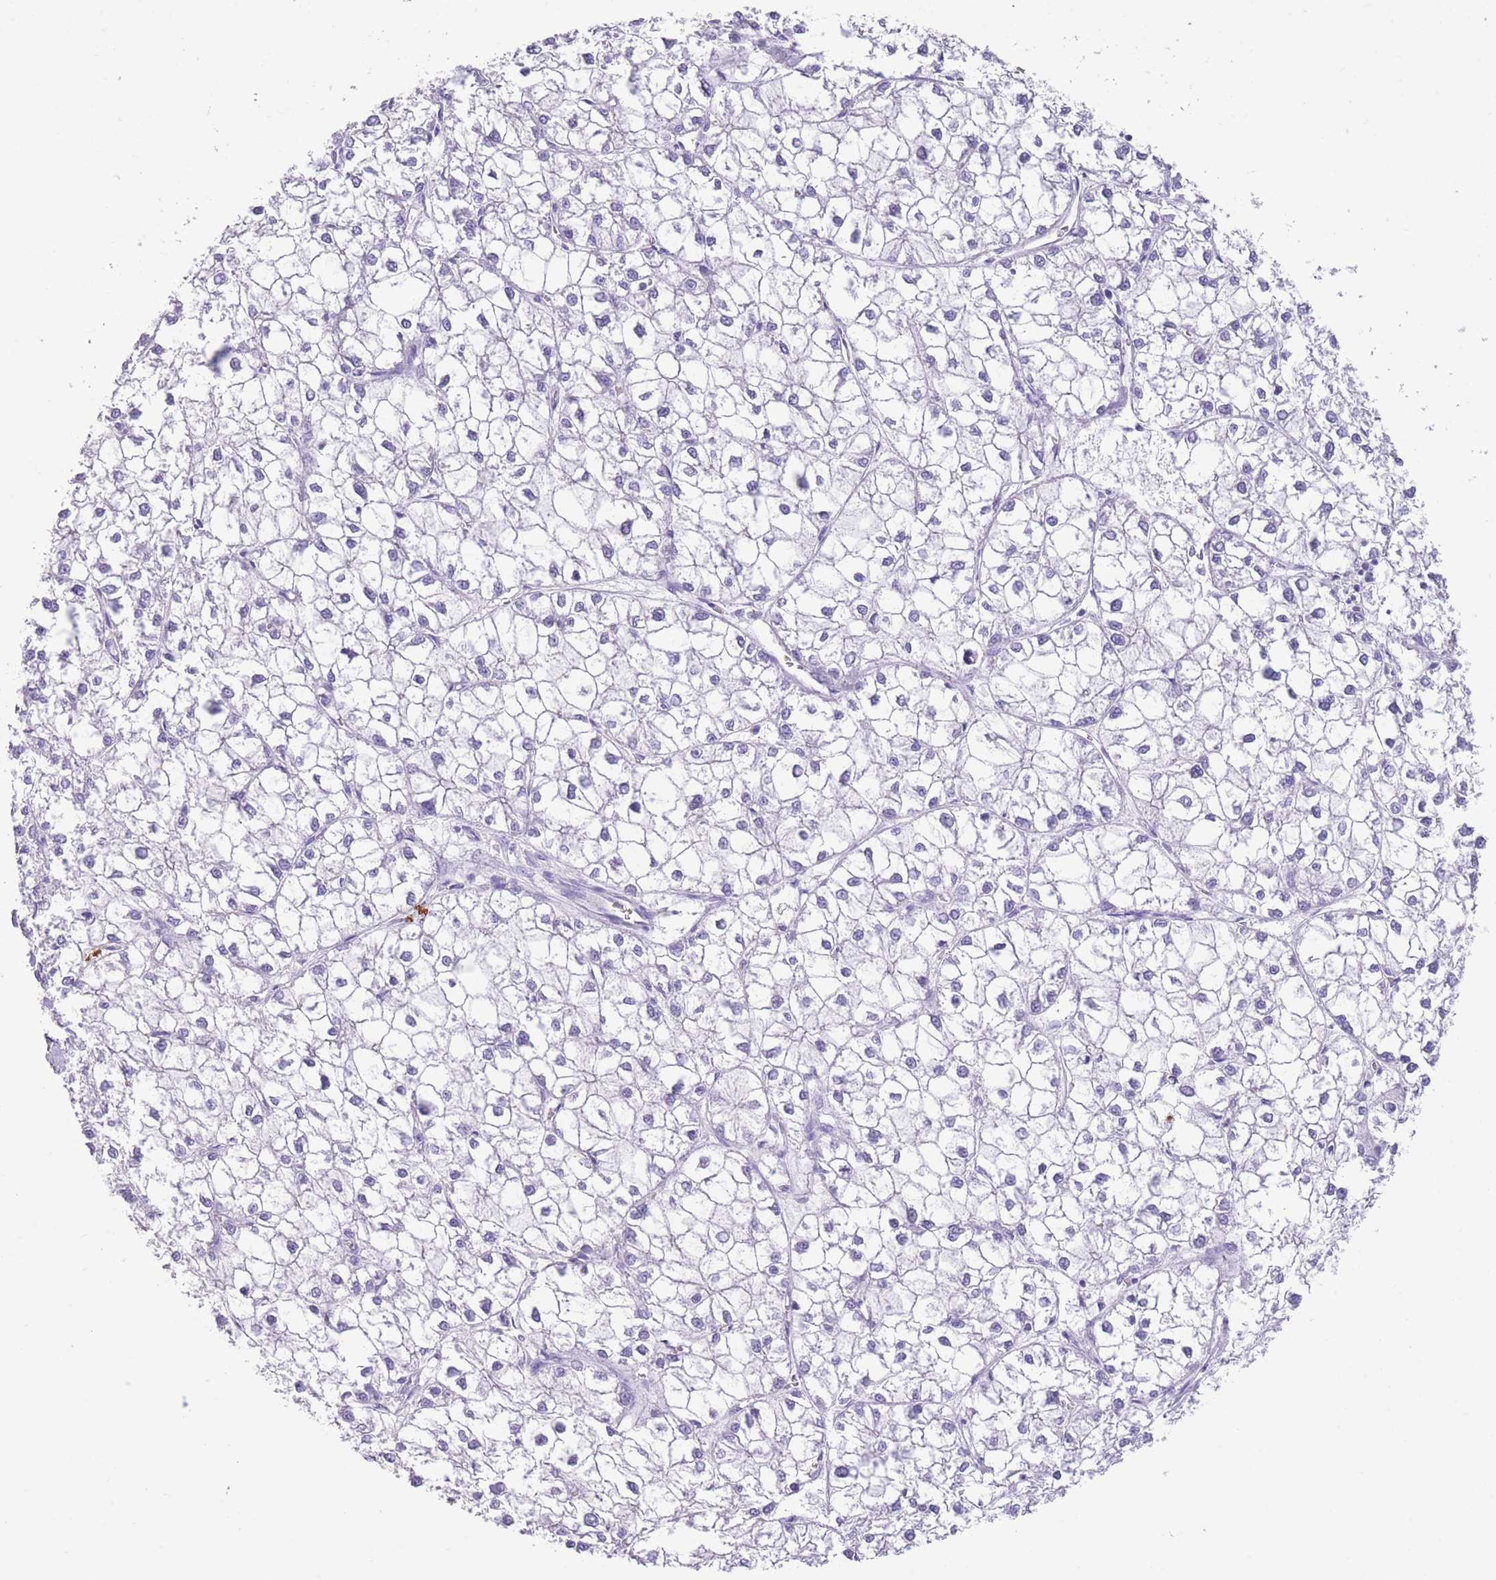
{"staining": {"intensity": "negative", "quantity": "none", "location": "none"}, "tissue": "liver cancer", "cell_type": "Tumor cells", "image_type": "cancer", "snomed": [{"axis": "morphology", "description": "Carcinoma, Hepatocellular, NOS"}, {"axis": "topography", "description": "Liver"}], "caption": "A micrograph of liver hepatocellular carcinoma stained for a protein displays no brown staining in tumor cells. The staining is performed using DAB (3,3'-diaminobenzidine) brown chromogen with nuclei counter-stained in using hematoxylin.", "gene": "RAI2", "patient": {"sex": "female", "age": 43}}